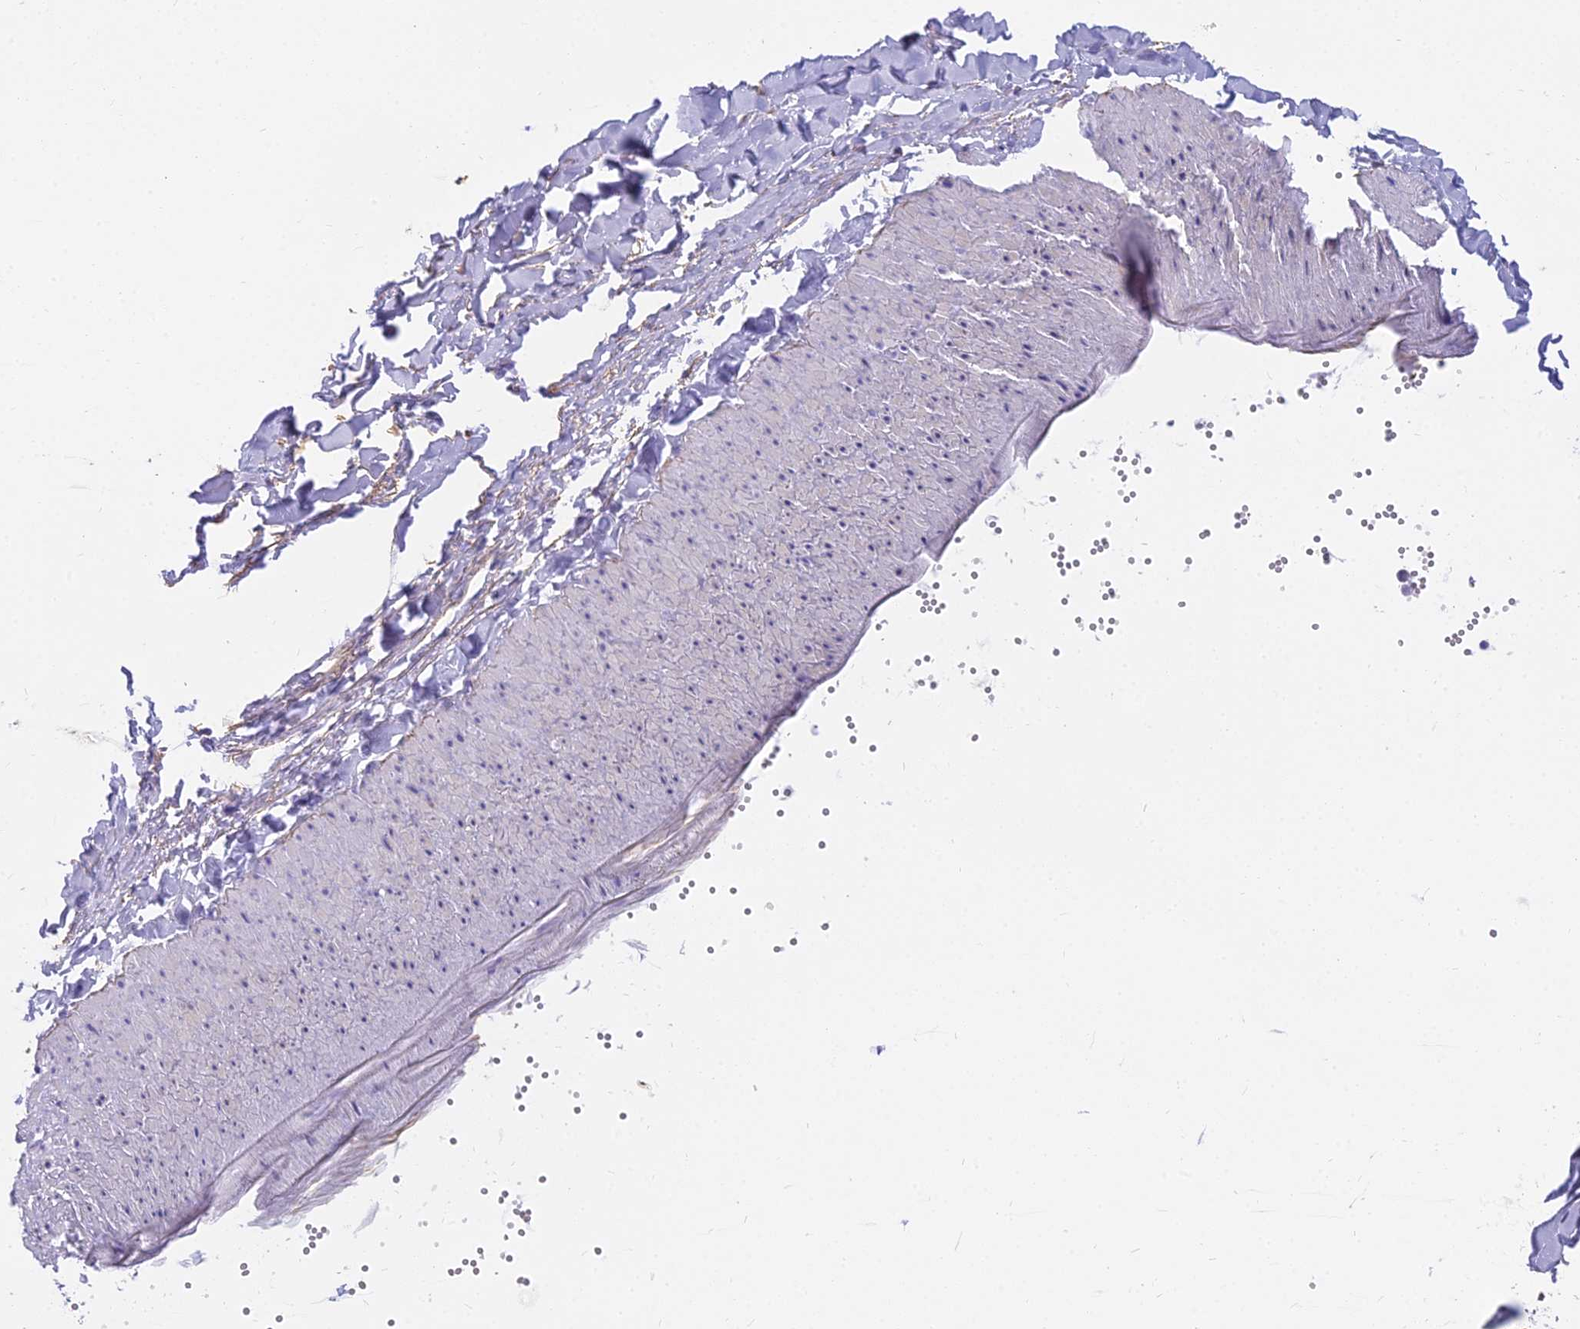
{"staining": {"intensity": "negative", "quantity": "none", "location": "none"}, "tissue": "adipose tissue", "cell_type": "Adipocytes", "image_type": "normal", "snomed": [{"axis": "morphology", "description": "Normal tissue, NOS"}, {"axis": "topography", "description": "Gallbladder"}, {"axis": "topography", "description": "Peripheral nerve tissue"}], "caption": "High power microscopy photomicrograph of an immunohistochemistry (IHC) micrograph of unremarkable adipose tissue, revealing no significant expression in adipocytes. The staining was performed using DAB (3,3'-diaminobenzidine) to visualize the protein expression in brown, while the nuclei were stained in blue with hematoxylin (Magnification: 20x).", "gene": "OSTN", "patient": {"sex": "male", "age": 38}}